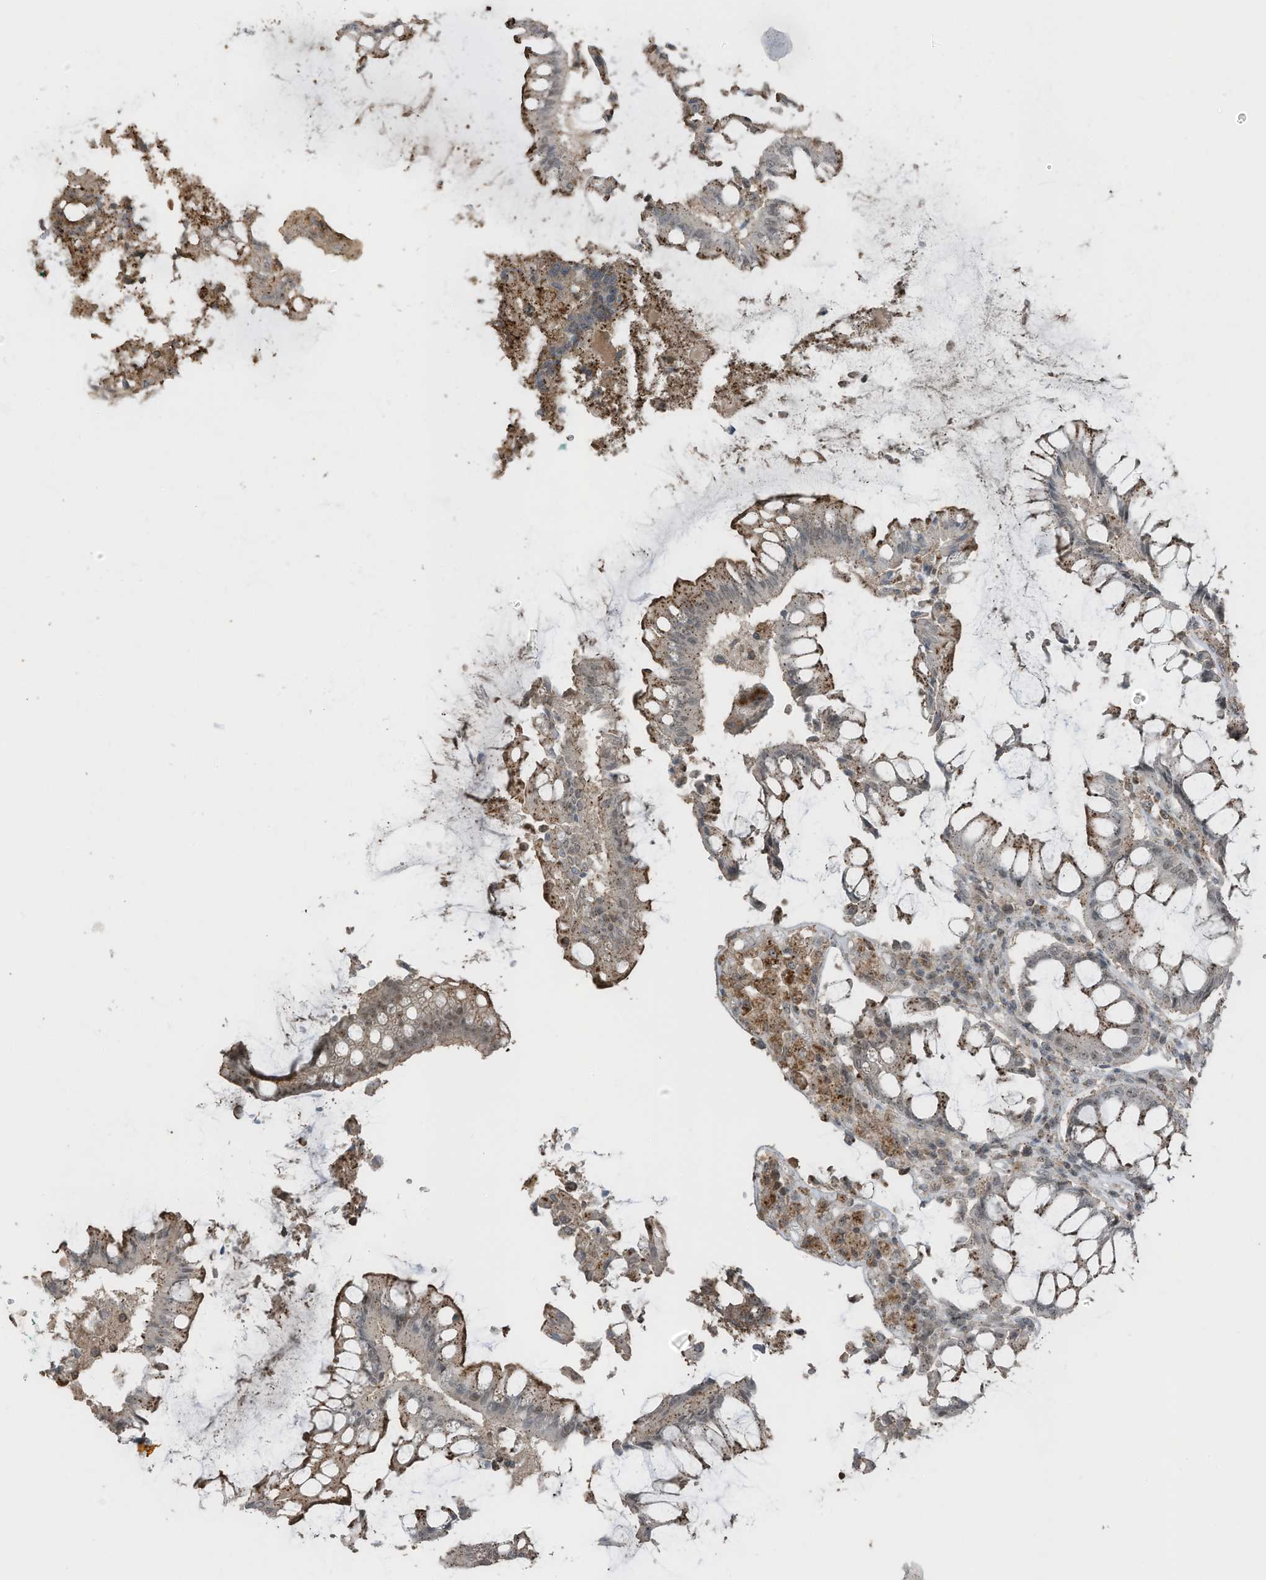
{"staining": {"intensity": "moderate", "quantity": "<25%", "location": "cytoplasmic/membranous"}, "tissue": "colorectal cancer", "cell_type": "Tumor cells", "image_type": "cancer", "snomed": [{"axis": "morphology", "description": "Adenocarcinoma, NOS"}, {"axis": "topography", "description": "Rectum"}], "caption": "Adenocarcinoma (colorectal) stained with a brown dye demonstrates moderate cytoplasmic/membranous positive staining in about <25% of tumor cells.", "gene": "UTP3", "patient": {"sex": "male", "age": 84}}